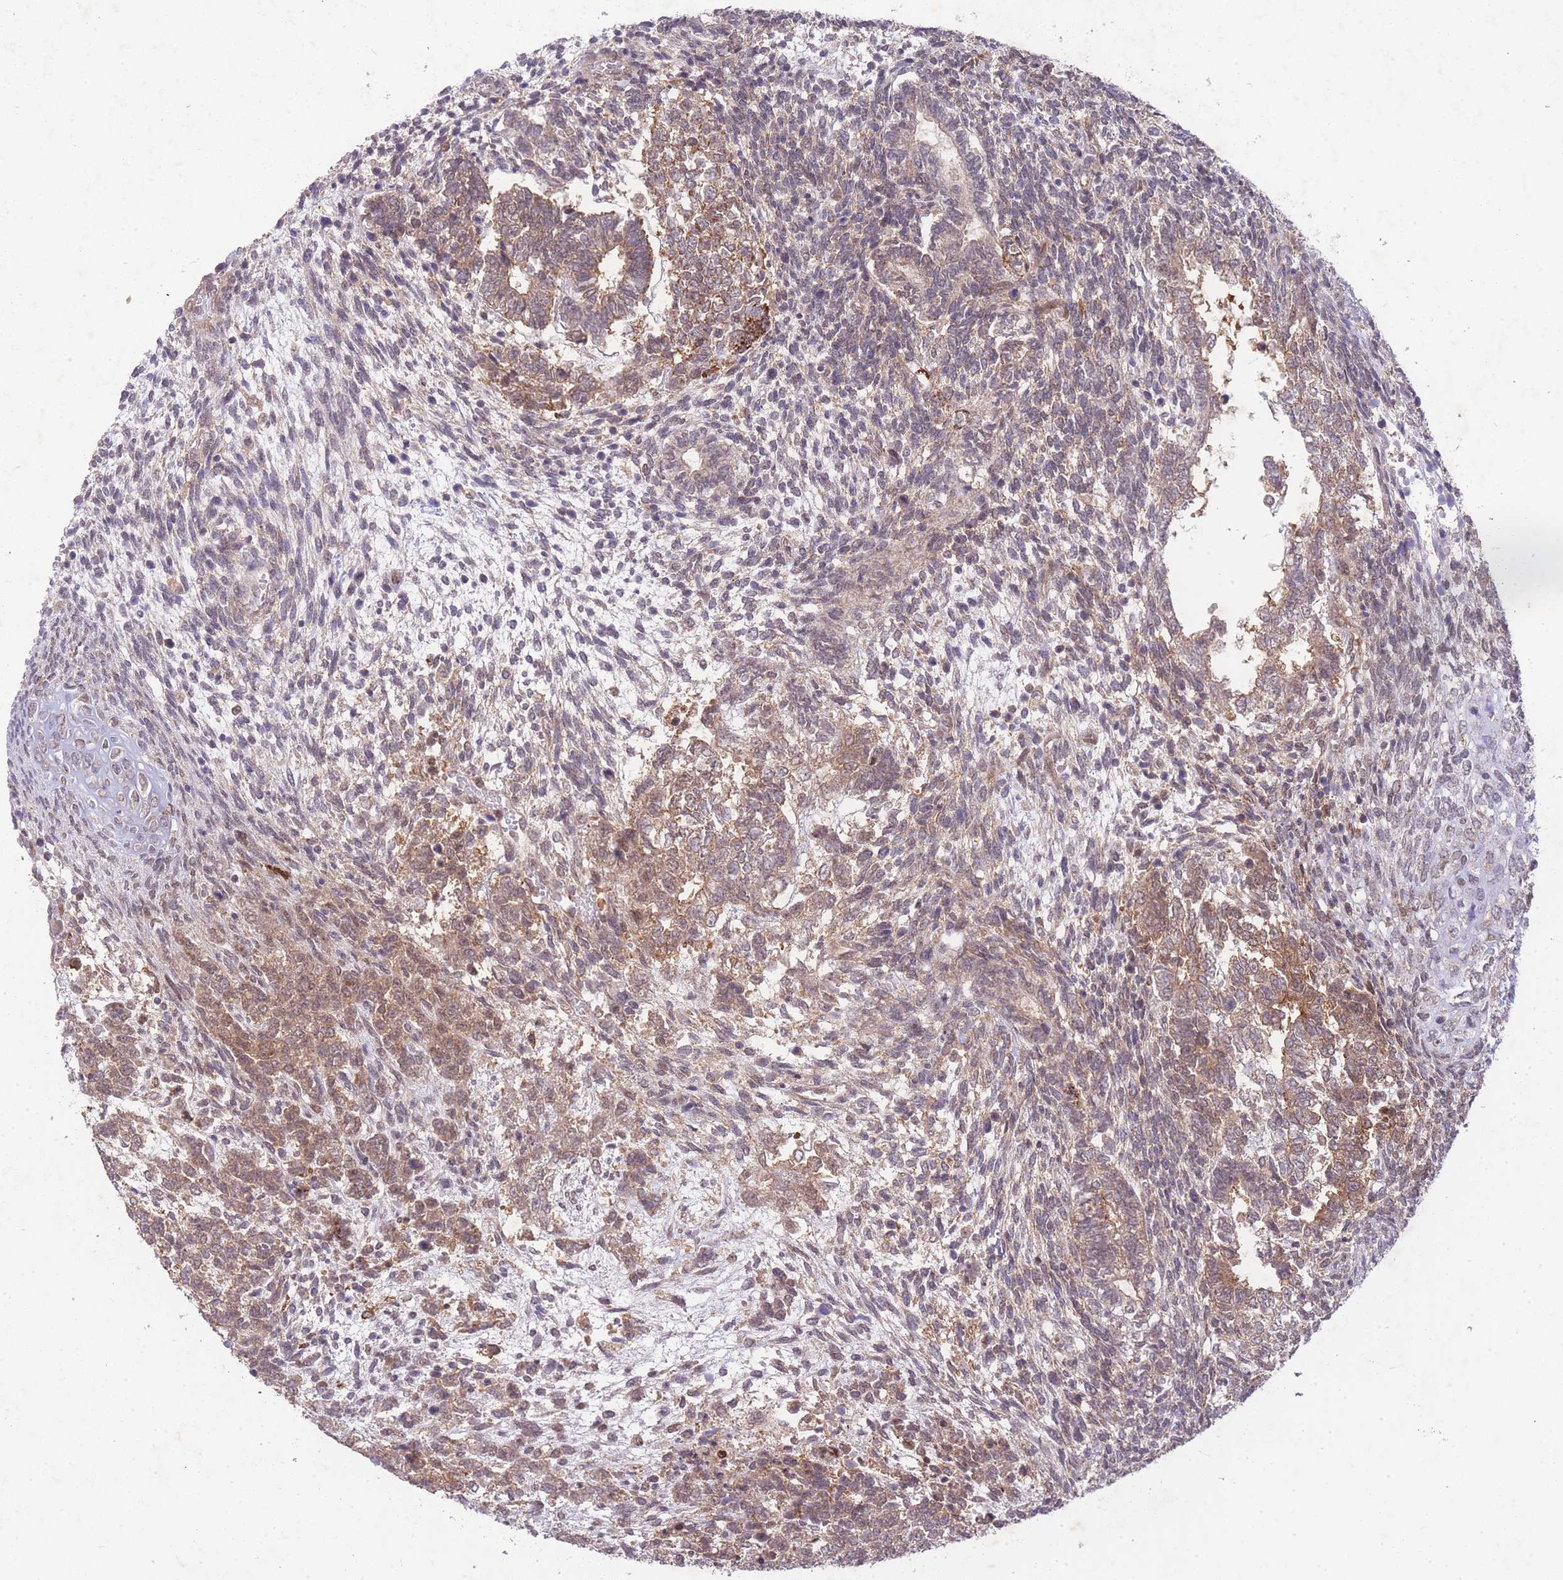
{"staining": {"intensity": "moderate", "quantity": ">75%", "location": "cytoplasmic/membranous"}, "tissue": "testis cancer", "cell_type": "Tumor cells", "image_type": "cancer", "snomed": [{"axis": "morphology", "description": "Carcinoma, Embryonal, NOS"}, {"axis": "topography", "description": "Testis"}], "caption": "IHC image of embryonal carcinoma (testis) stained for a protein (brown), which exhibits medium levels of moderate cytoplasmic/membranous expression in approximately >75% of tumor cells.", "gene": "RNF144B", "patient": {"sex": "male", "age": 23}}